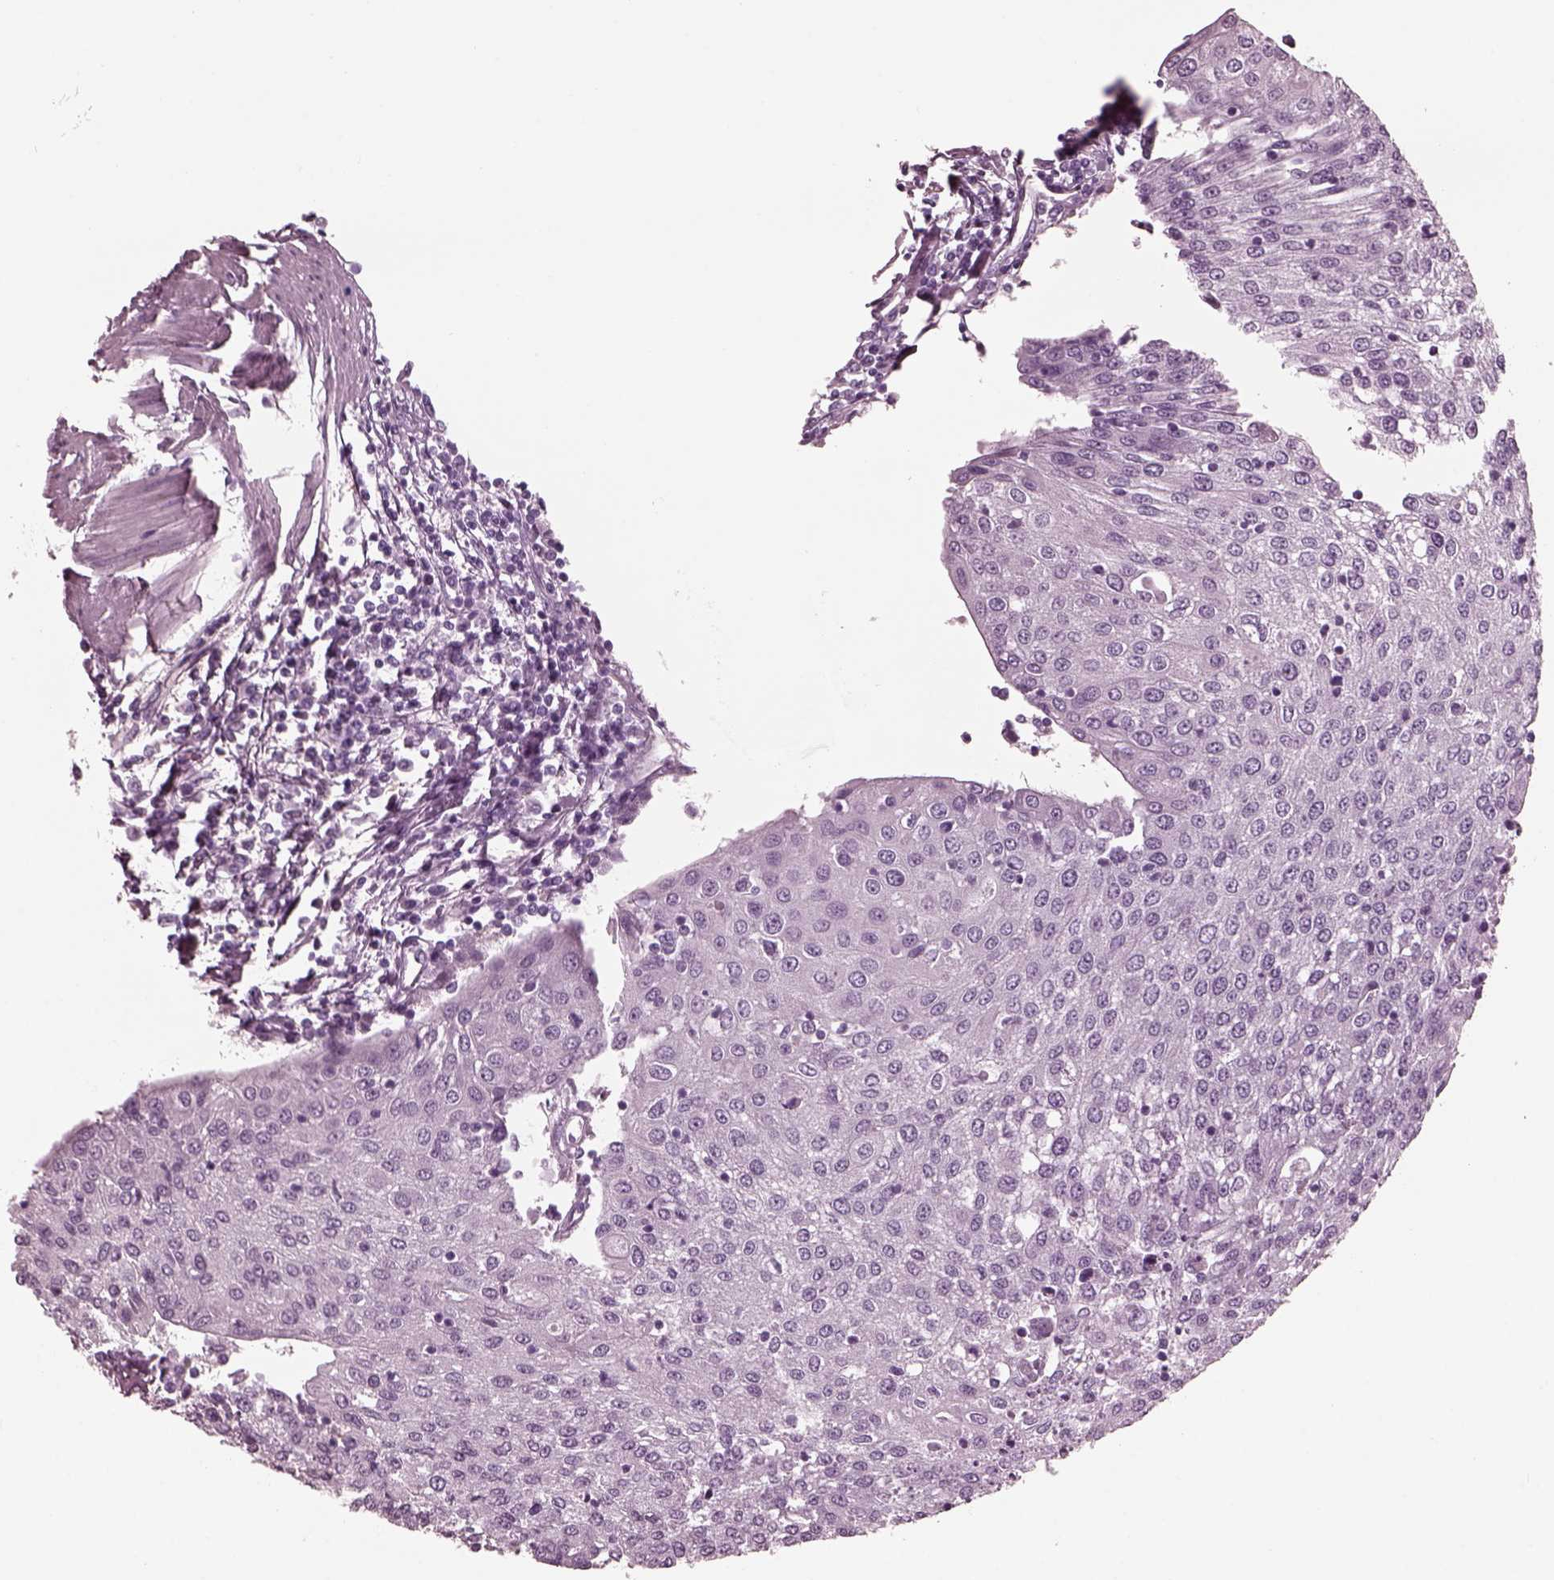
{"staining": {"intensity": "negative", "quantity": "none", "location": "none"}, "tissue": "urothelial cancer", "cell_type": "Tumor cells", "image_type": "cancer", "snomed": [{"axis": "morphology", "description": "Urothelial carcinoma, High grade"}, {"axis": "topography", "description": "Urinary bladder"}], "caption": "Immunohistochemical staining of urothelial carcinoma (high-grade) exhibits no significant staining in tumor cells. (Brightfield microscopy of DAB (3,3'-diaminobenzidine) IHC at high magnification).", "gene": "CGA", "patient": {"sex": "female", "age": 85}}